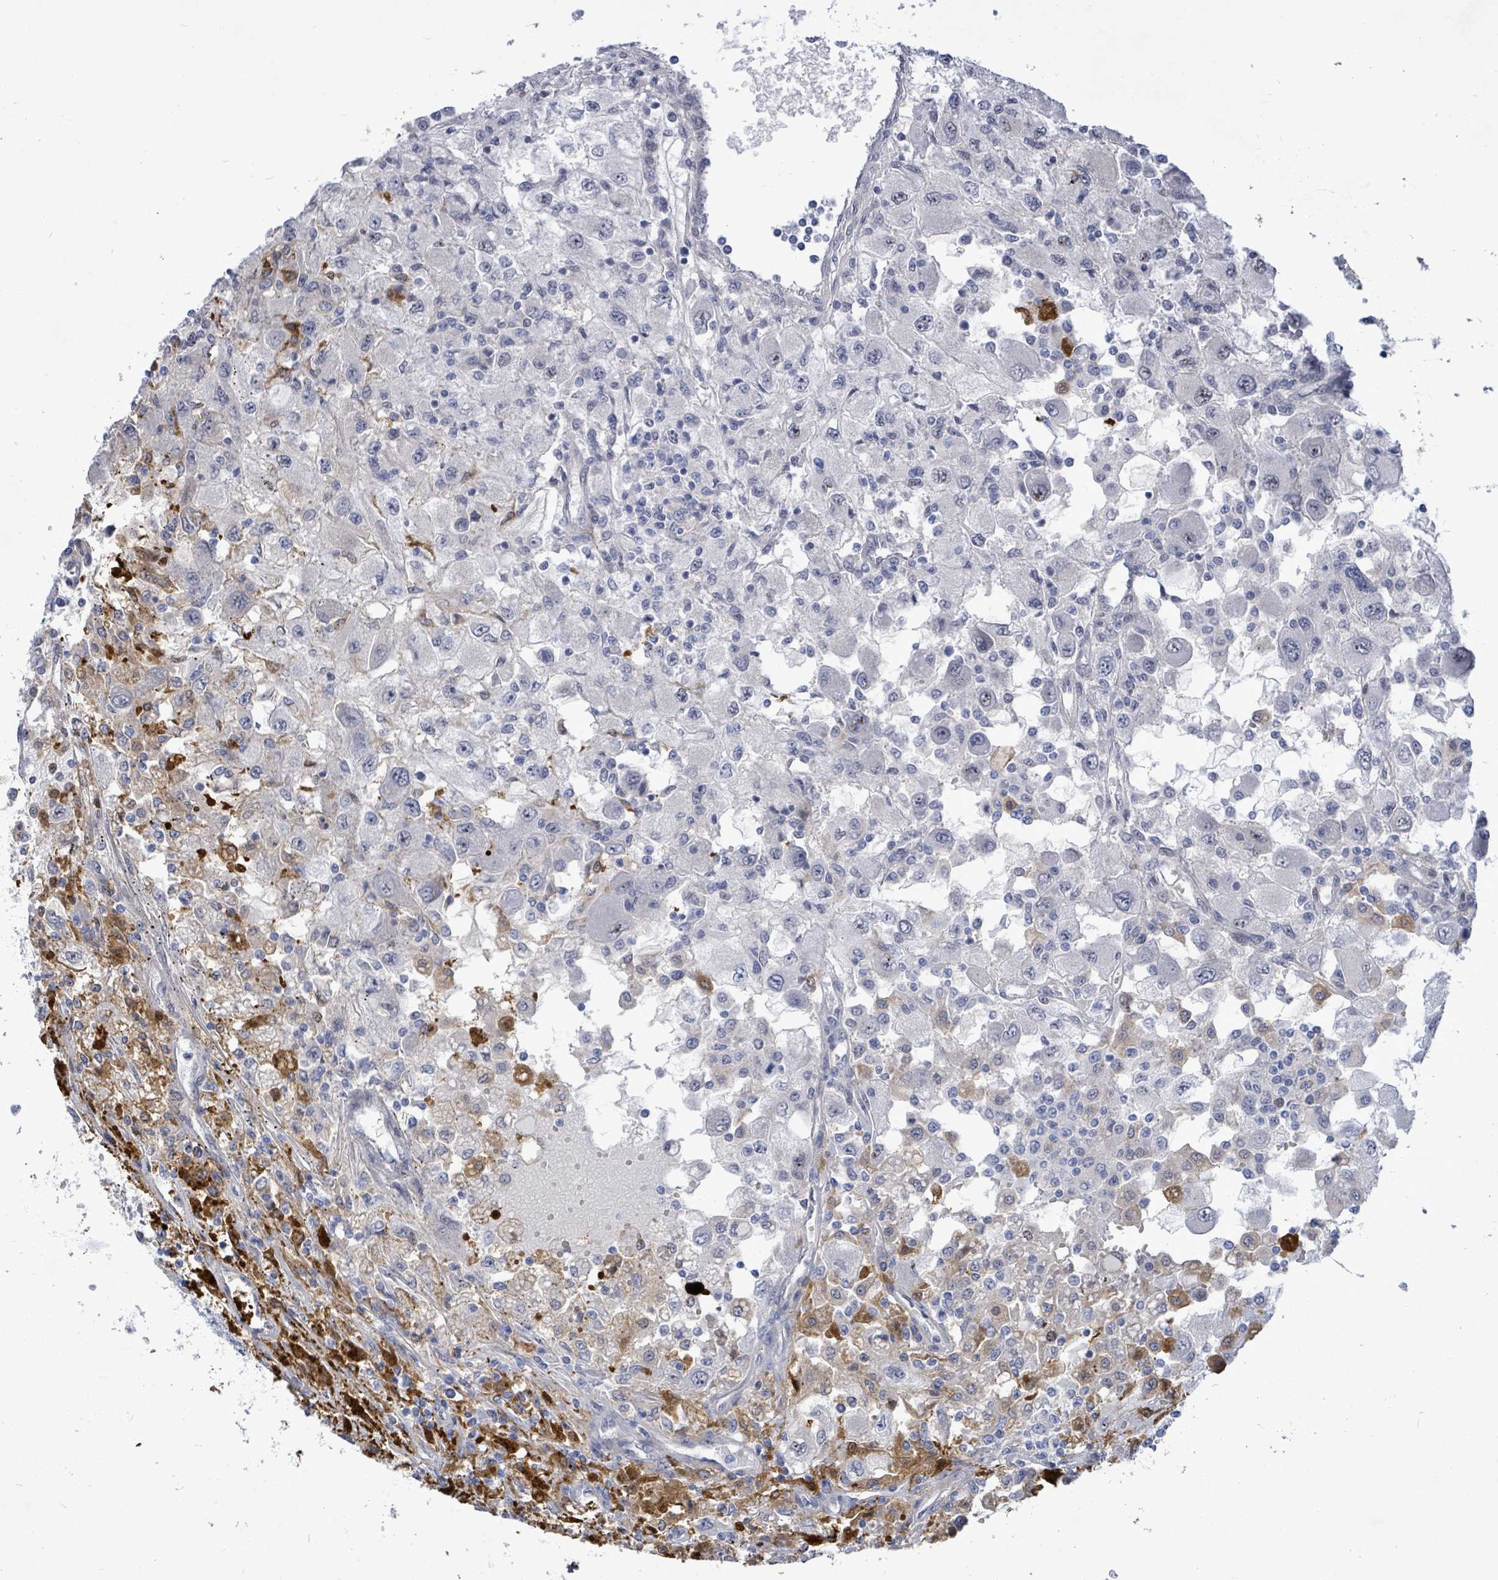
{"staining": {"intensity": "negative", "quantity": "none", "location": "none"}, "tissue": "renal cancer", "cell_type": "Tumor cells", "image_type": "cancer", "snomed": [{"axis": "morphology", "description": "Adenocarcinoma, NOS"}, {"axis": "topography", "description": "Kidney"}], "caption": "The photomicrograph demonstrates no staining of tumor cells in renal cancer (adenocarcinoma).", "gene": "CT45A5", "patient": {"sex": "female", "age": 67}}